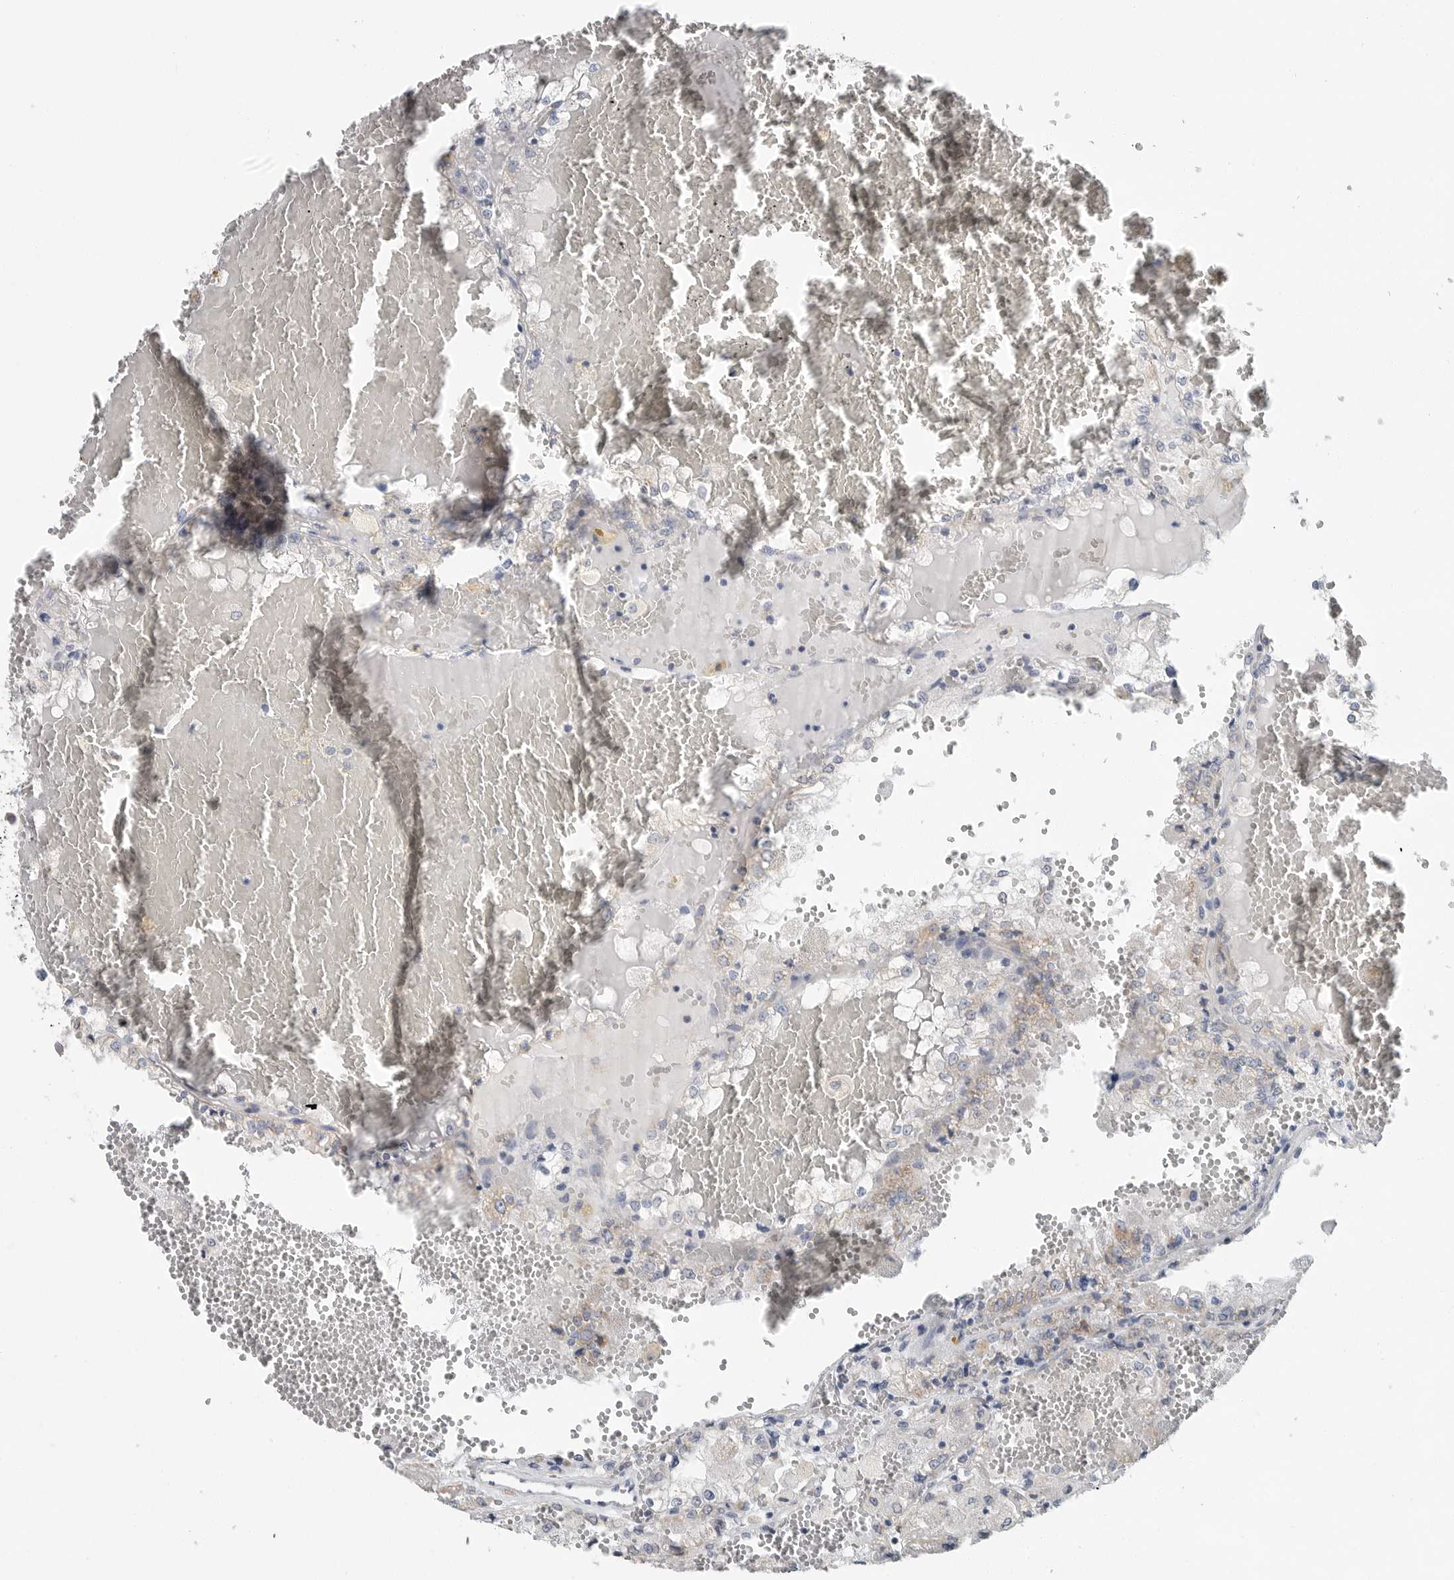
{"staining": {"intensity": "negative", "quantity": "none", "location": "none"}, "tissue": "renal cancer", "cell_type": "Tumor cells", "image_type": "cancer", "snomed": [{"axis": "morphology", "description": "Adenocarcinoma, NOS"}, {"axis": "topography", "description": "Kidney"}], "caption": "IHC of human renal adenocarcinoma shows no expression in tumor cells. (Brightfield microscopy of DAB immunohistochemistry at high magnification).", "gene": "PLN", "patient": {"sex": "female", "age": 56}}